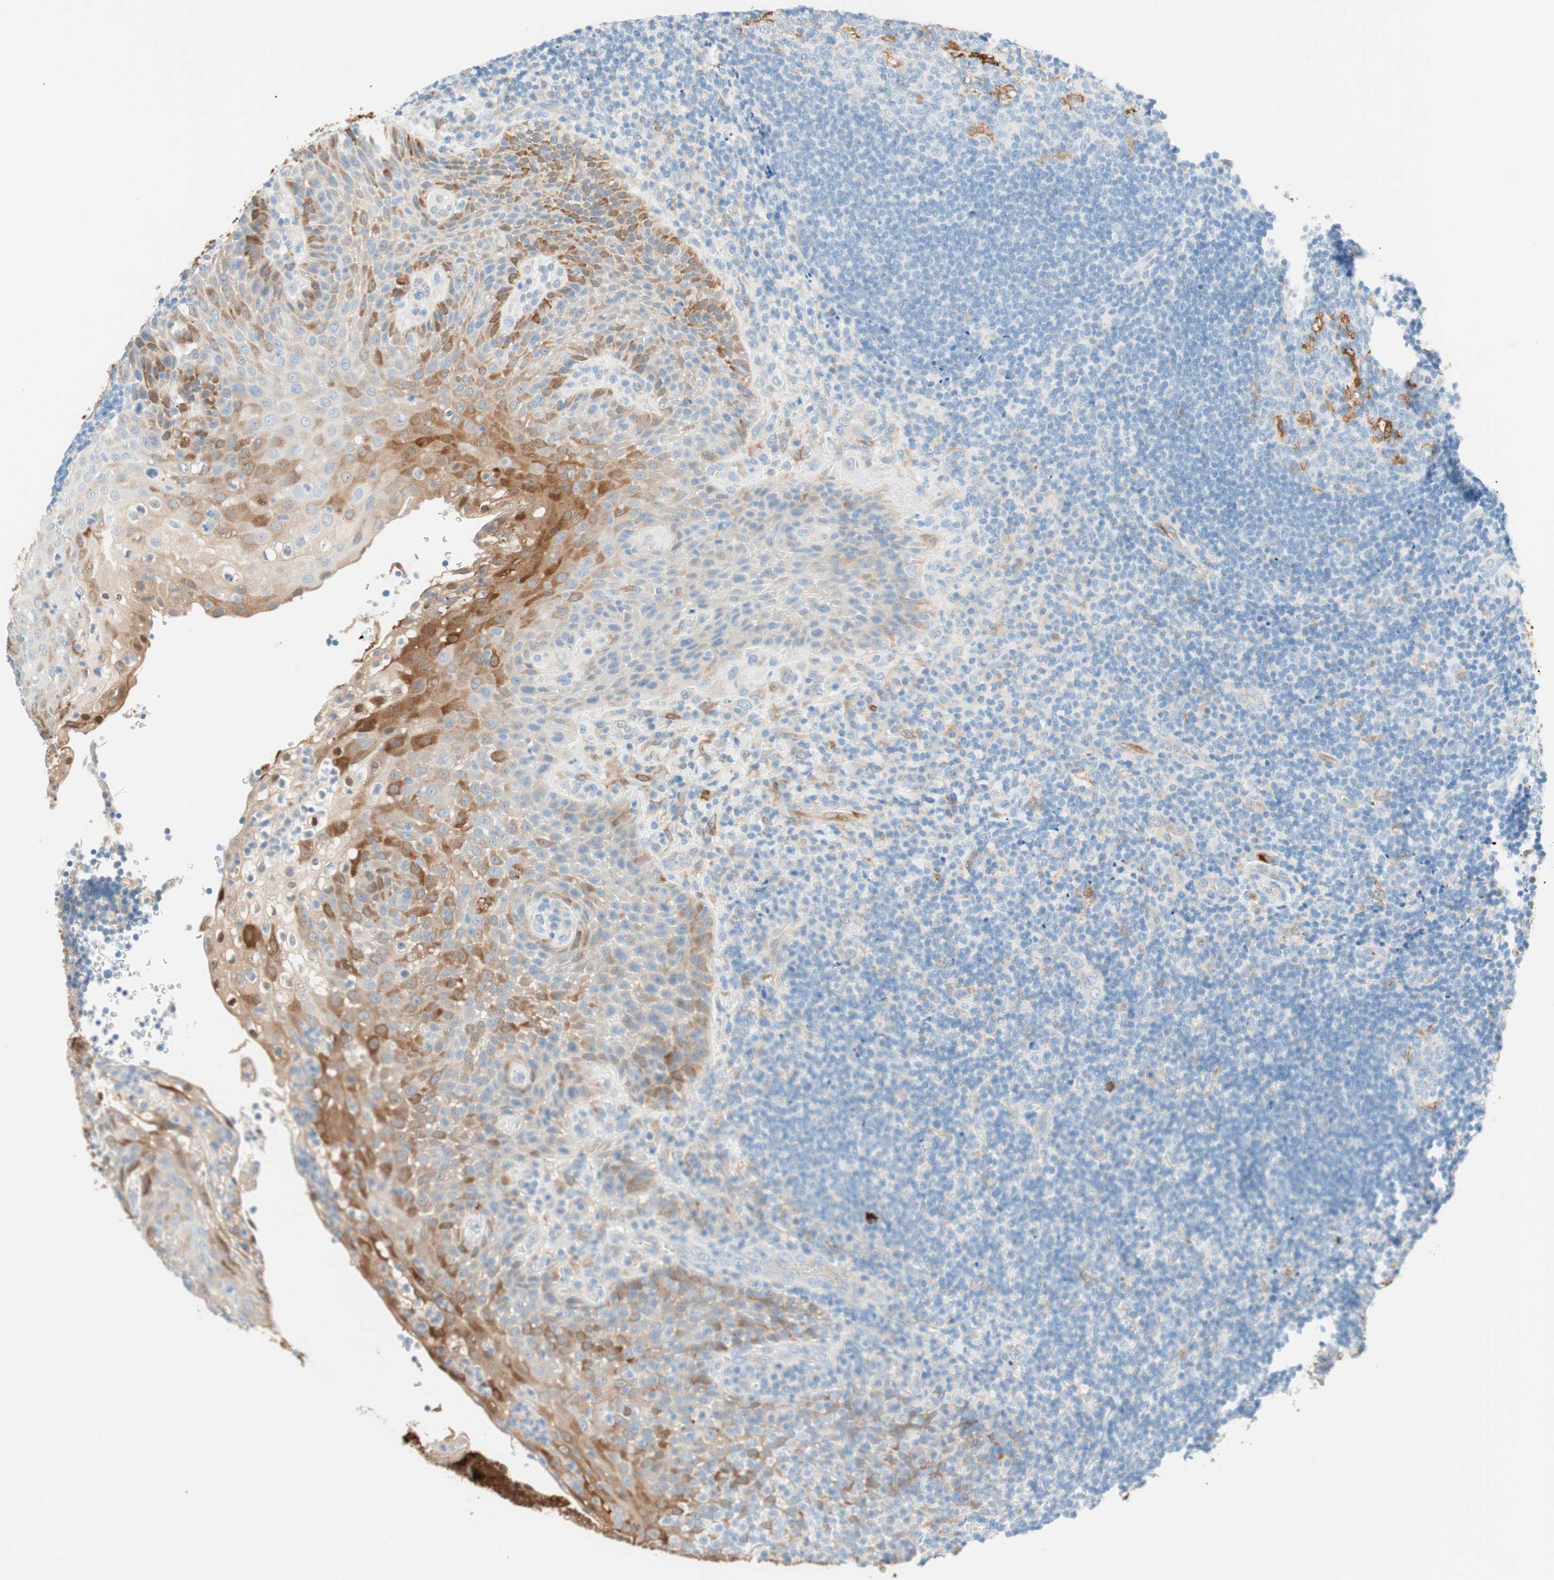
{"staining": {"intensity": "negative", "quantity": "none", "location": "none"}, "tissue": "lymphoma", "cell_type": "Tumor cells", "image_type": "cancer", "snomed": [{"axis": "morphology", "description": "Malignant lymphoma, non-Hodgkin's type, High grade"}, {"axis": "topography", "description": "Tonsil"}], "caption": "Immunohistochemistry histopathology image of neoplastic tissue: malignant lymphoma, non-Hodgkin's type (high-grade) stained with DAB (3,3'-diaminobenzidine) shows no significant protein staining in tumor cells.", "gene": "GLUL", "patient": {"sex": "female", "age": 36}}